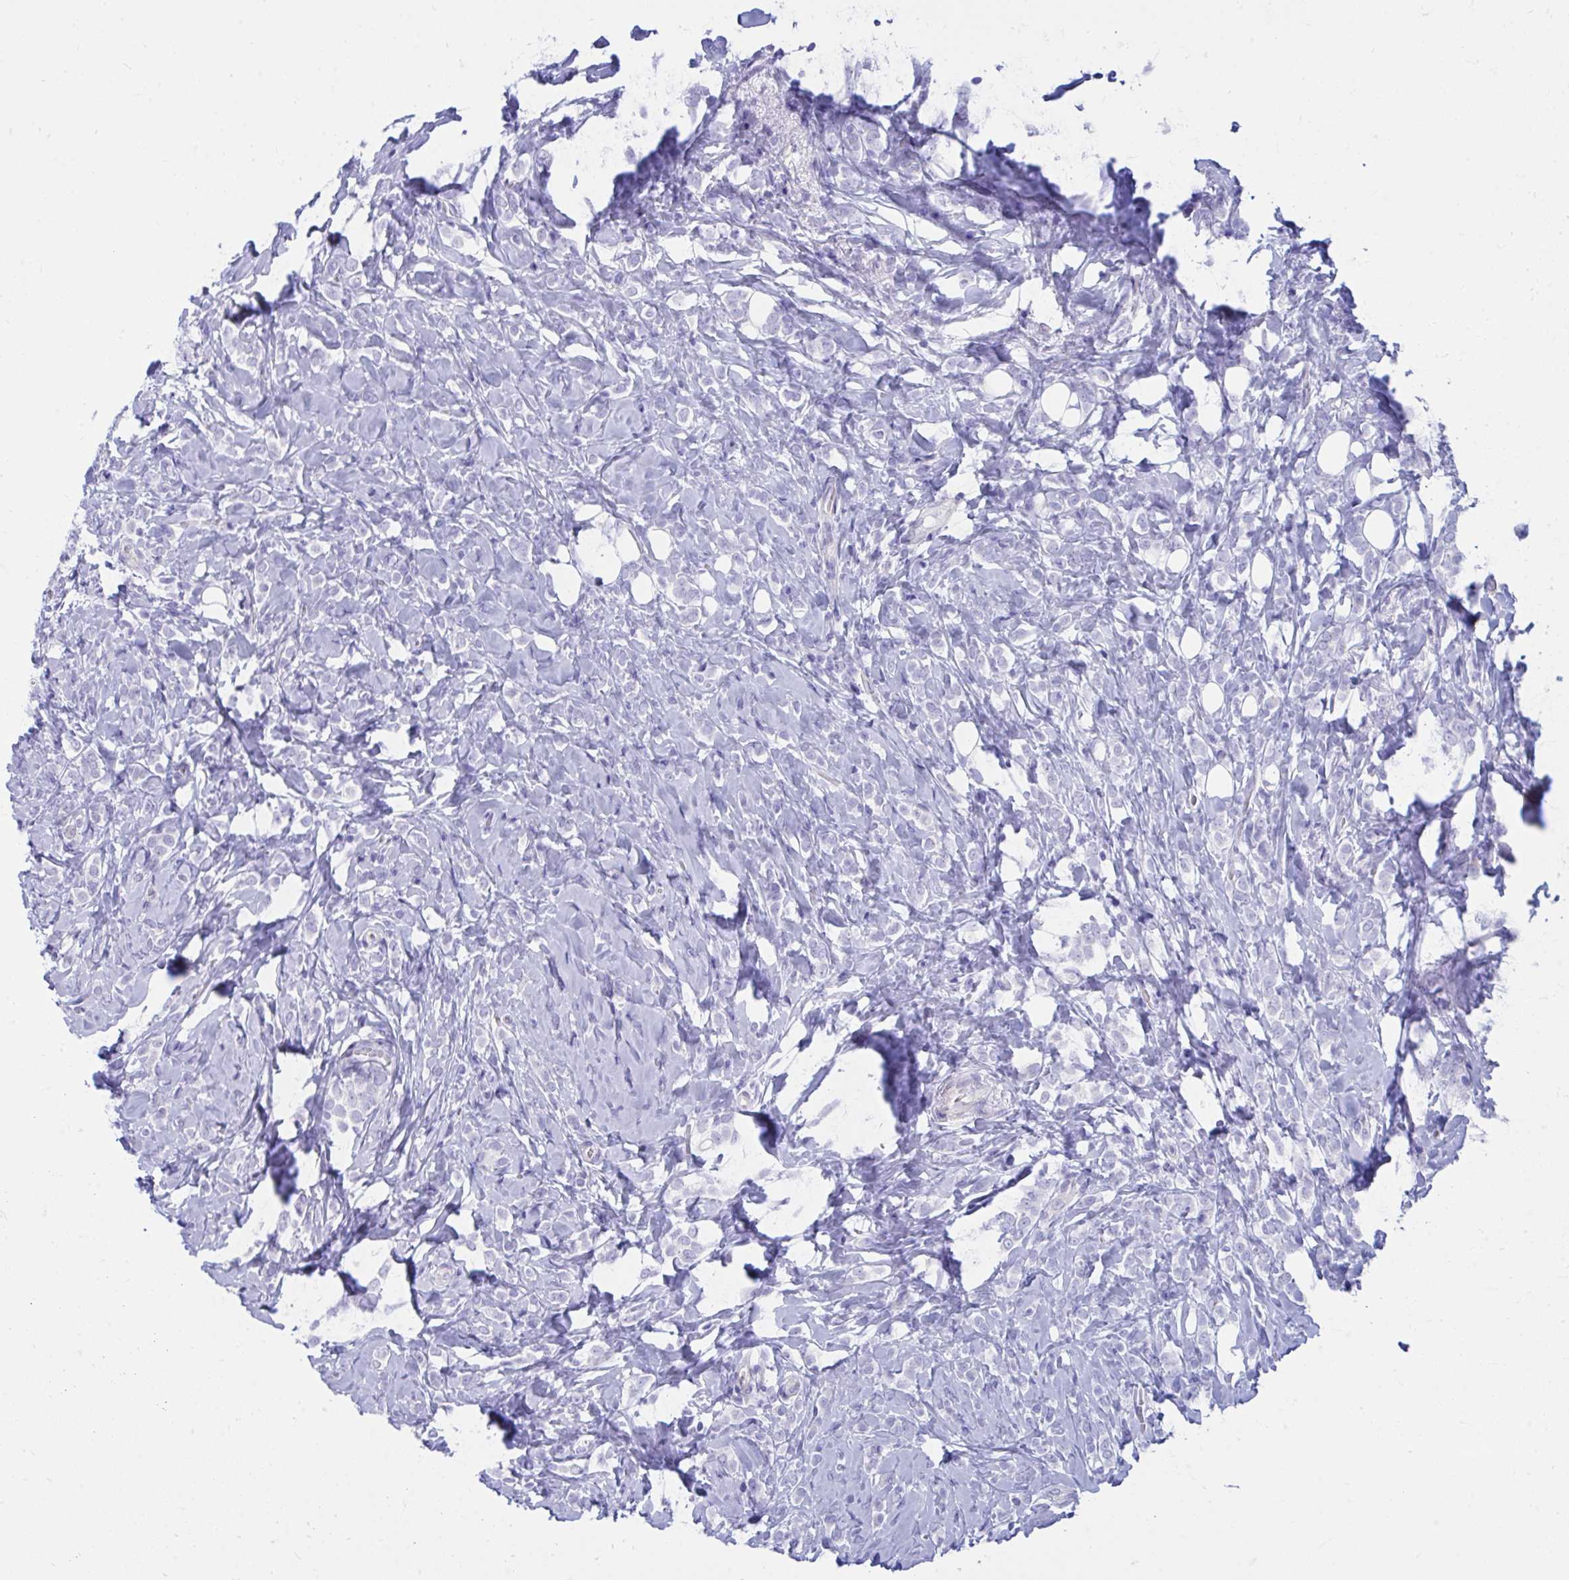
{"staining": {"intensity": "negative", "quantity": "none", "location": "none"}, "tissue": "breast cancer", "cell_type": "Tumor cells", "image_type": "cancer", "snomed": [{"axis": "morphology", "description": "Lobular carcinoma"}, {"axis": "topography", "description": "Breast"}], "caption": "Immunohistochemical staining of breast cancer (lobular carcinoma) displays no significant staining in tumor cells. (Stains: DAB (3,3'-diaminobenzidine) immunohistochemistry (IHC) with hematoxylin counter stain, Microscopy: brightfield microscopy at high magnification).", "gene": "SHISA8", "patient": {"sex": "female", "age": 49}}